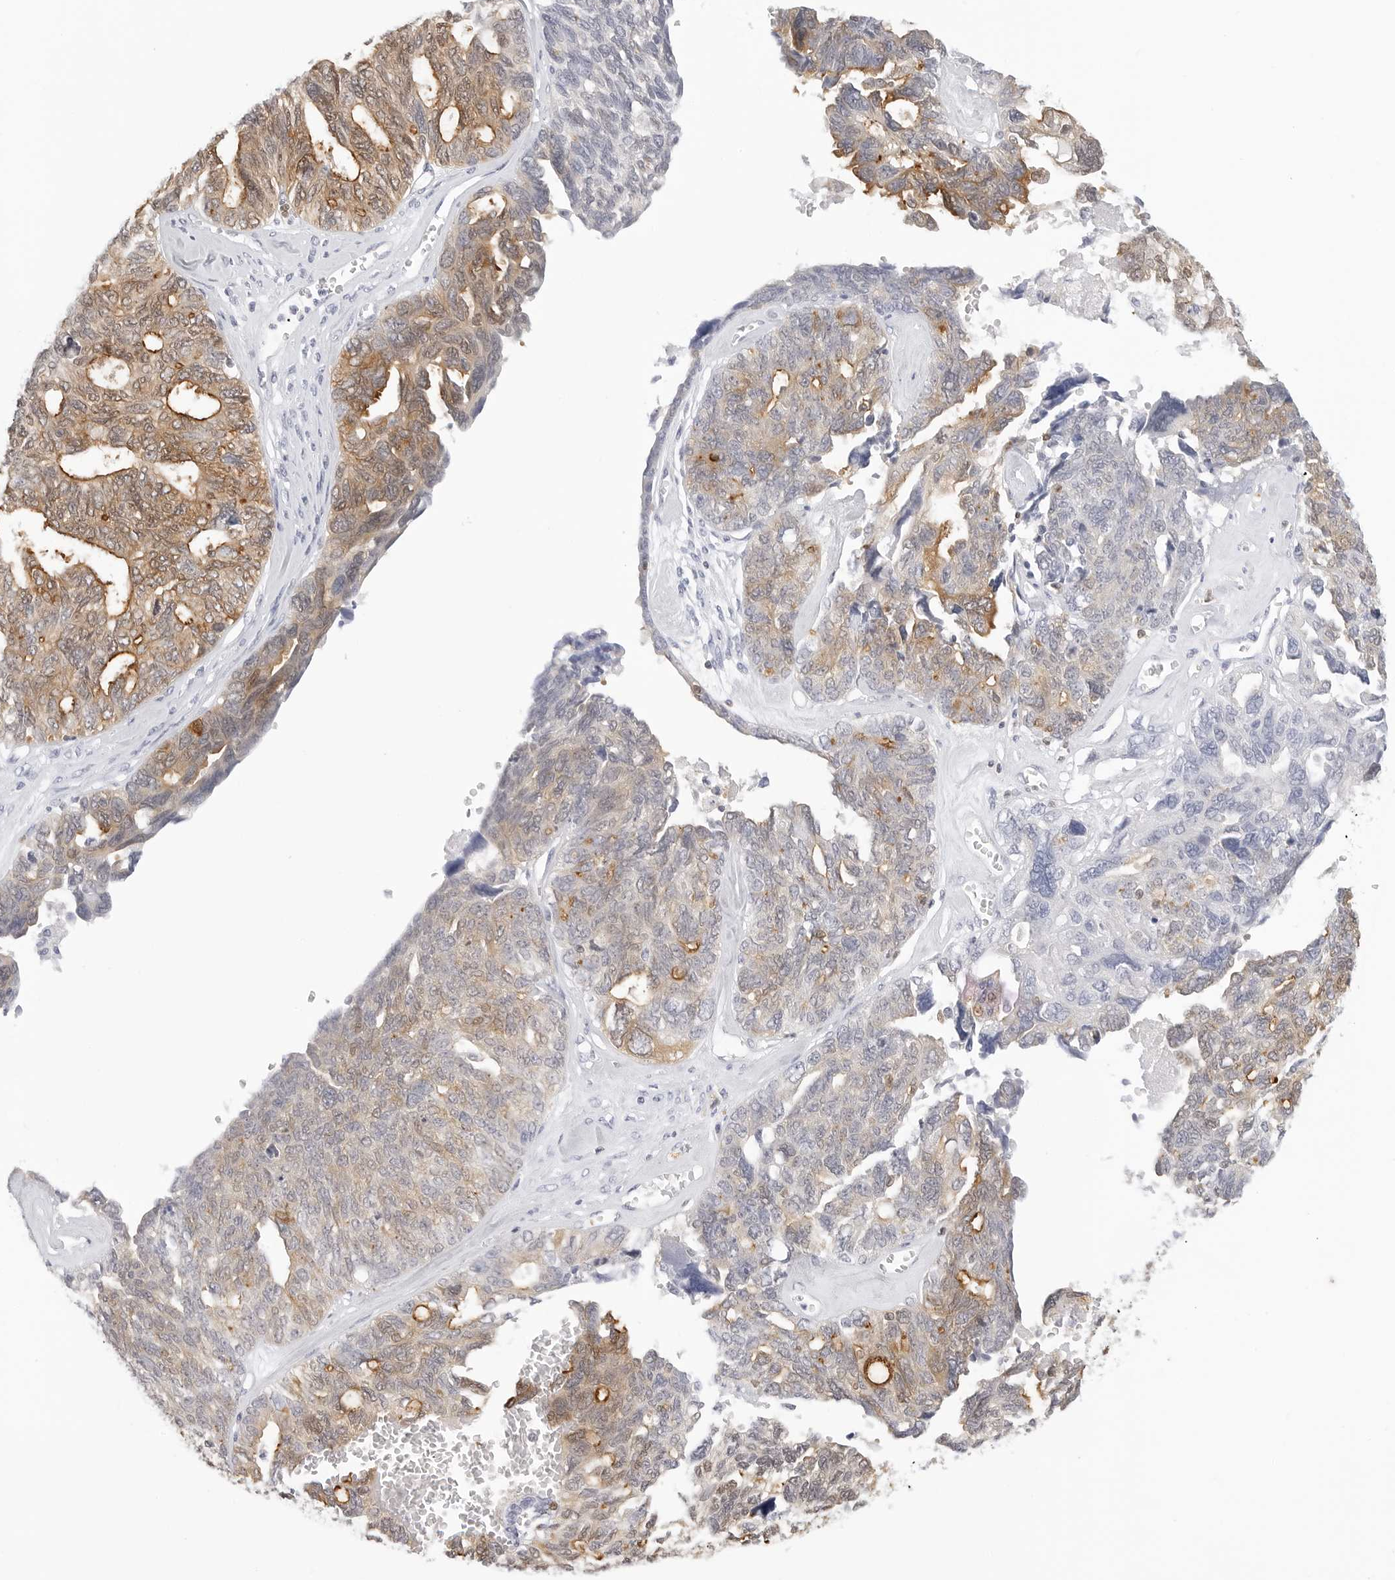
{"staining": {"intensity": "moderate", "quantity": ">75%", "location": "cytoplasmic/membranous"}, "tissue": "ovarian cancer", "cell_type": "Tumor cells", "image_type": "cancer", "snomed": [{"axis": "morphology", "description": "Cystadenocarcinoma, serous, NOS"}, {"axis": "topography", "description": "Ovary"}], "caption": "The photomicrograph shows a brown stain indicating the presence of a protein in the cytoplasmic/membranous of tumor cells in ovarian serous cystadenocarcinoma.", "gene": "SLC9A3R1", "patient": {"sex": "female", "age": 79}}